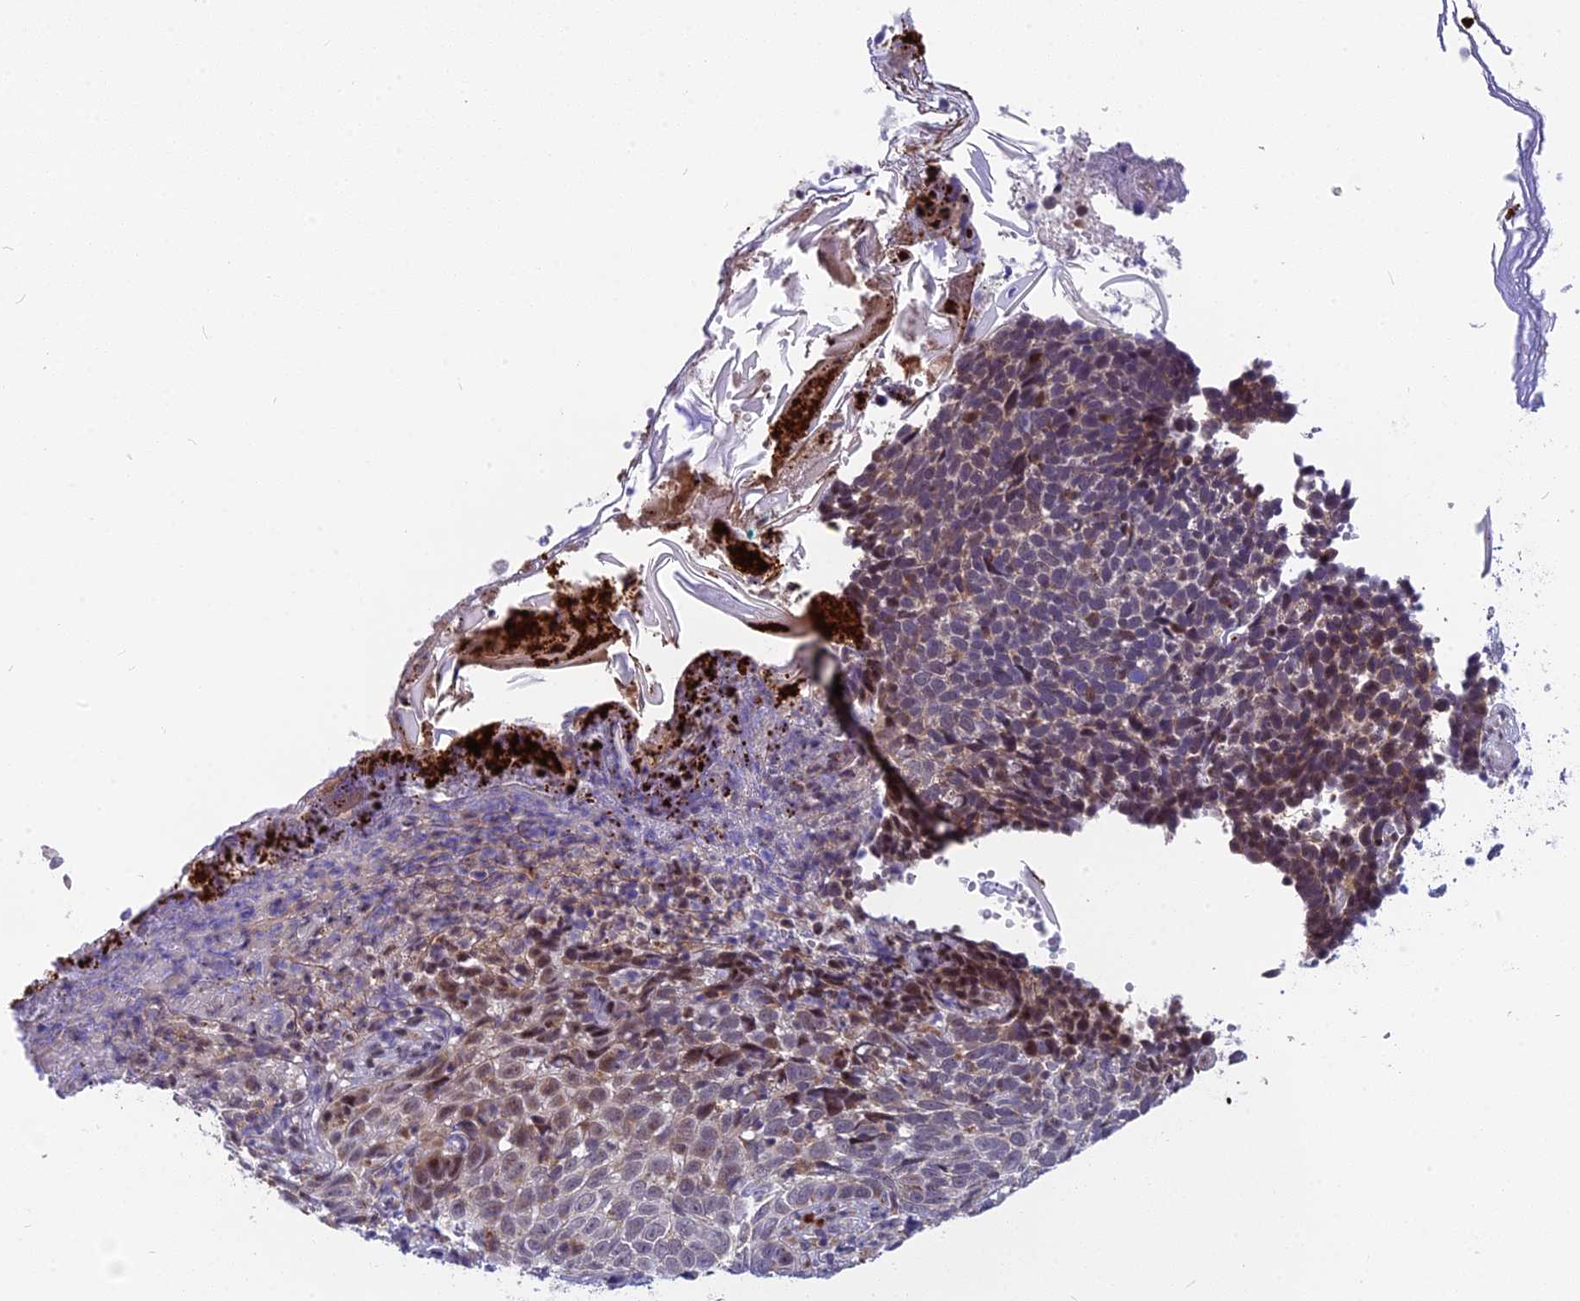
{"staining": {"intensity": "moderate", "quantity": "<25%", "location": "nuclear"}, "tissue": "skin cancer", "cell_type": "Tumor cells", "image_type": "cancer", "snomed": [{"axis": "morphology", "description": "Basal cell carcinoma"}, {"axis": "topography", "description": "Skin"}], "caption": "High-power microscopy captured an IHC photomicrograph of skin cancer, revealing moderate nuclear staining in about <25% of tumor cells.", "gene": "CMC1", "patient": {"sex": "female", "age": 84}}